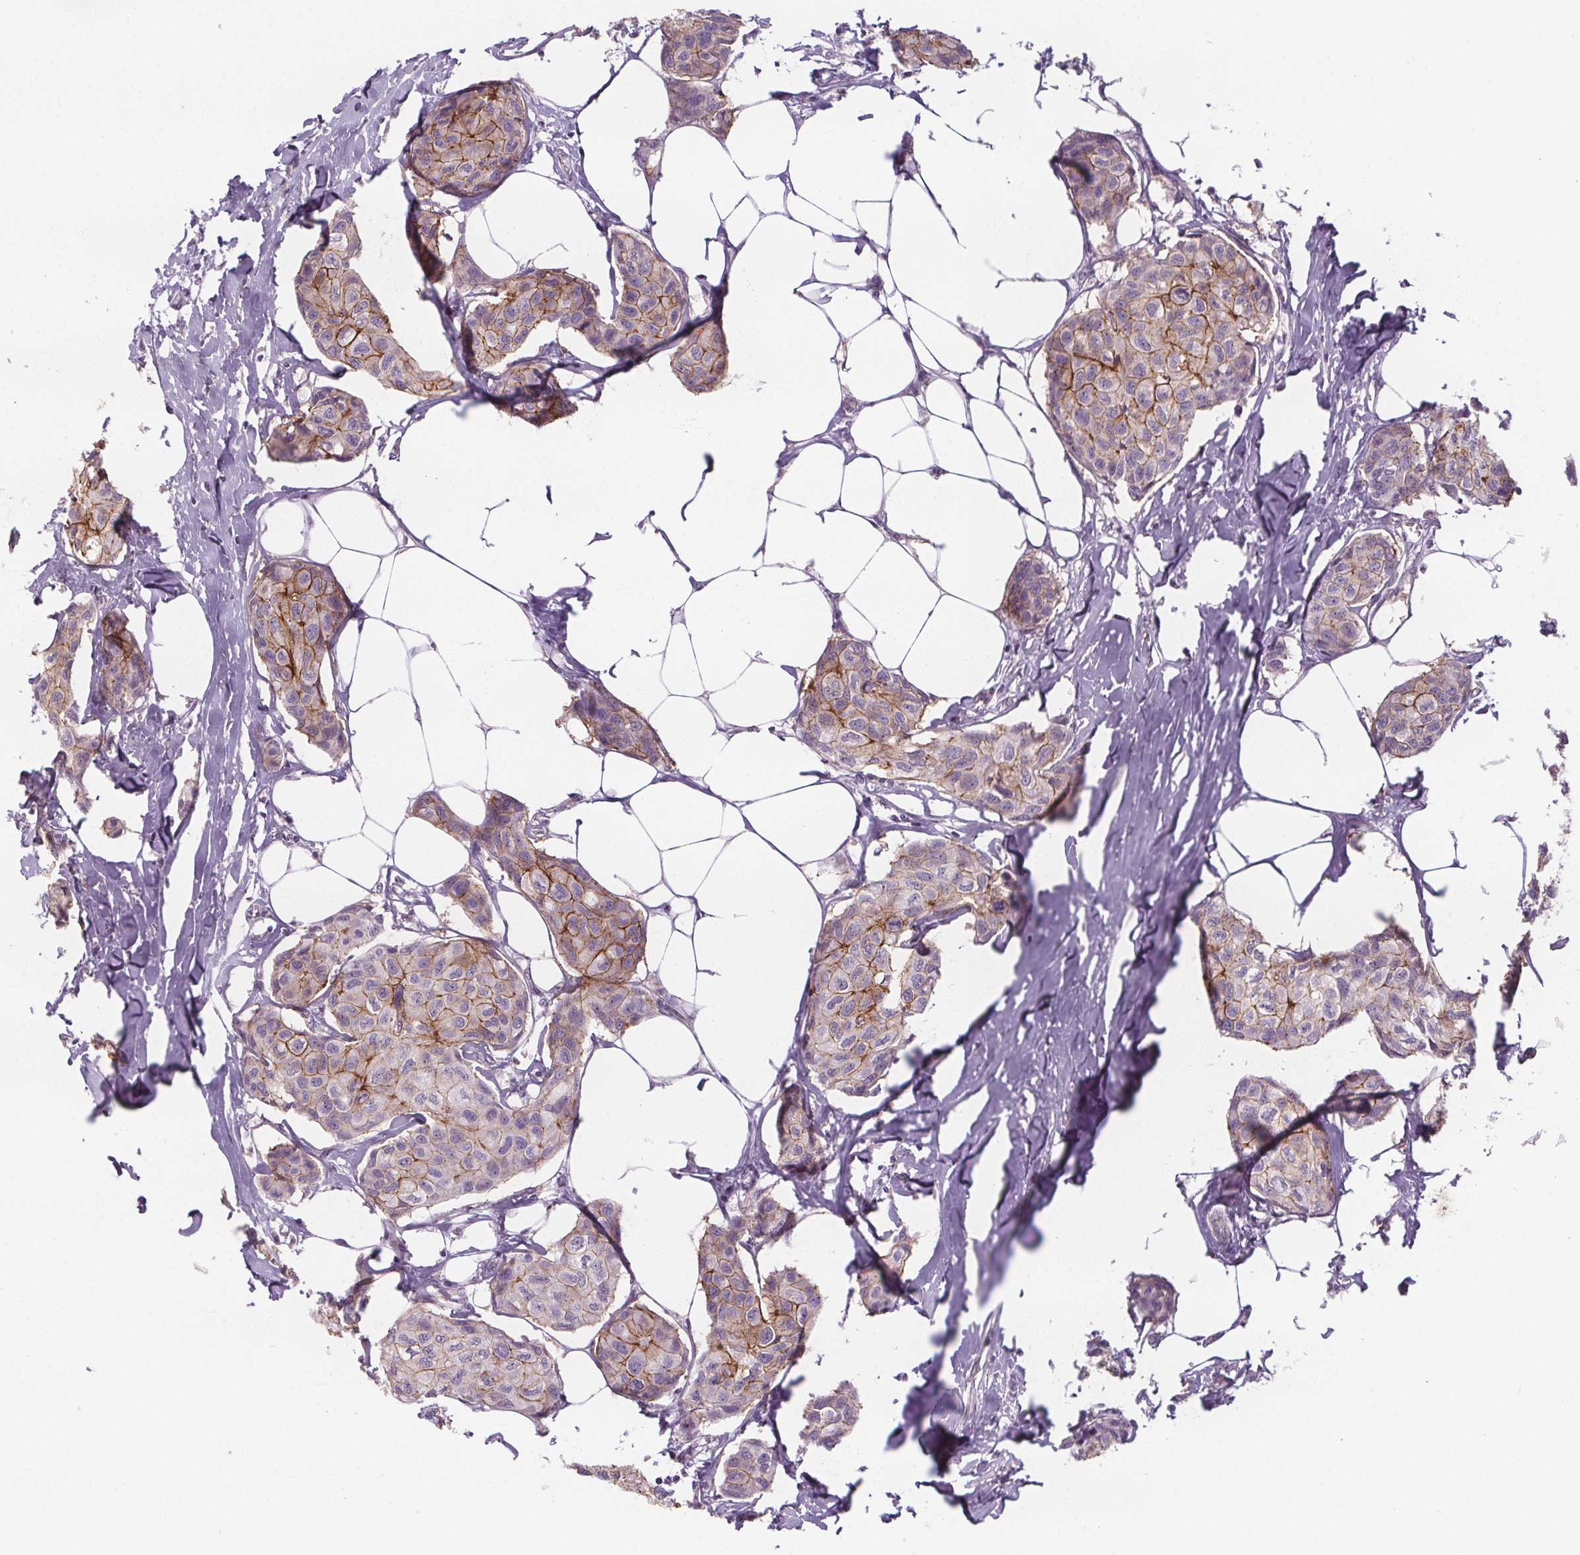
{"staining": {"intensity": "moderate", "quantity": "25%-75%", "location": "cytoplasmic/membranous"}, "tissue": "breast cancer", "cell_type": "Tumor cells", "image_type": "cancer", "snomed": [{"axis": "morphology", "description": "Duct carcinoma"}, {"axis": "topography", "description": "Breast"}], "caption": "A photomicrograph showing moderate cytoplasmic/membranous positivity in approximately 25%-75% of tumor cells in breast intraductal carcinoma, as visualized by brown immunohistochemical staining.", "gene": "ATP1A1", "patient": {"sex": "female", "age": 80}}